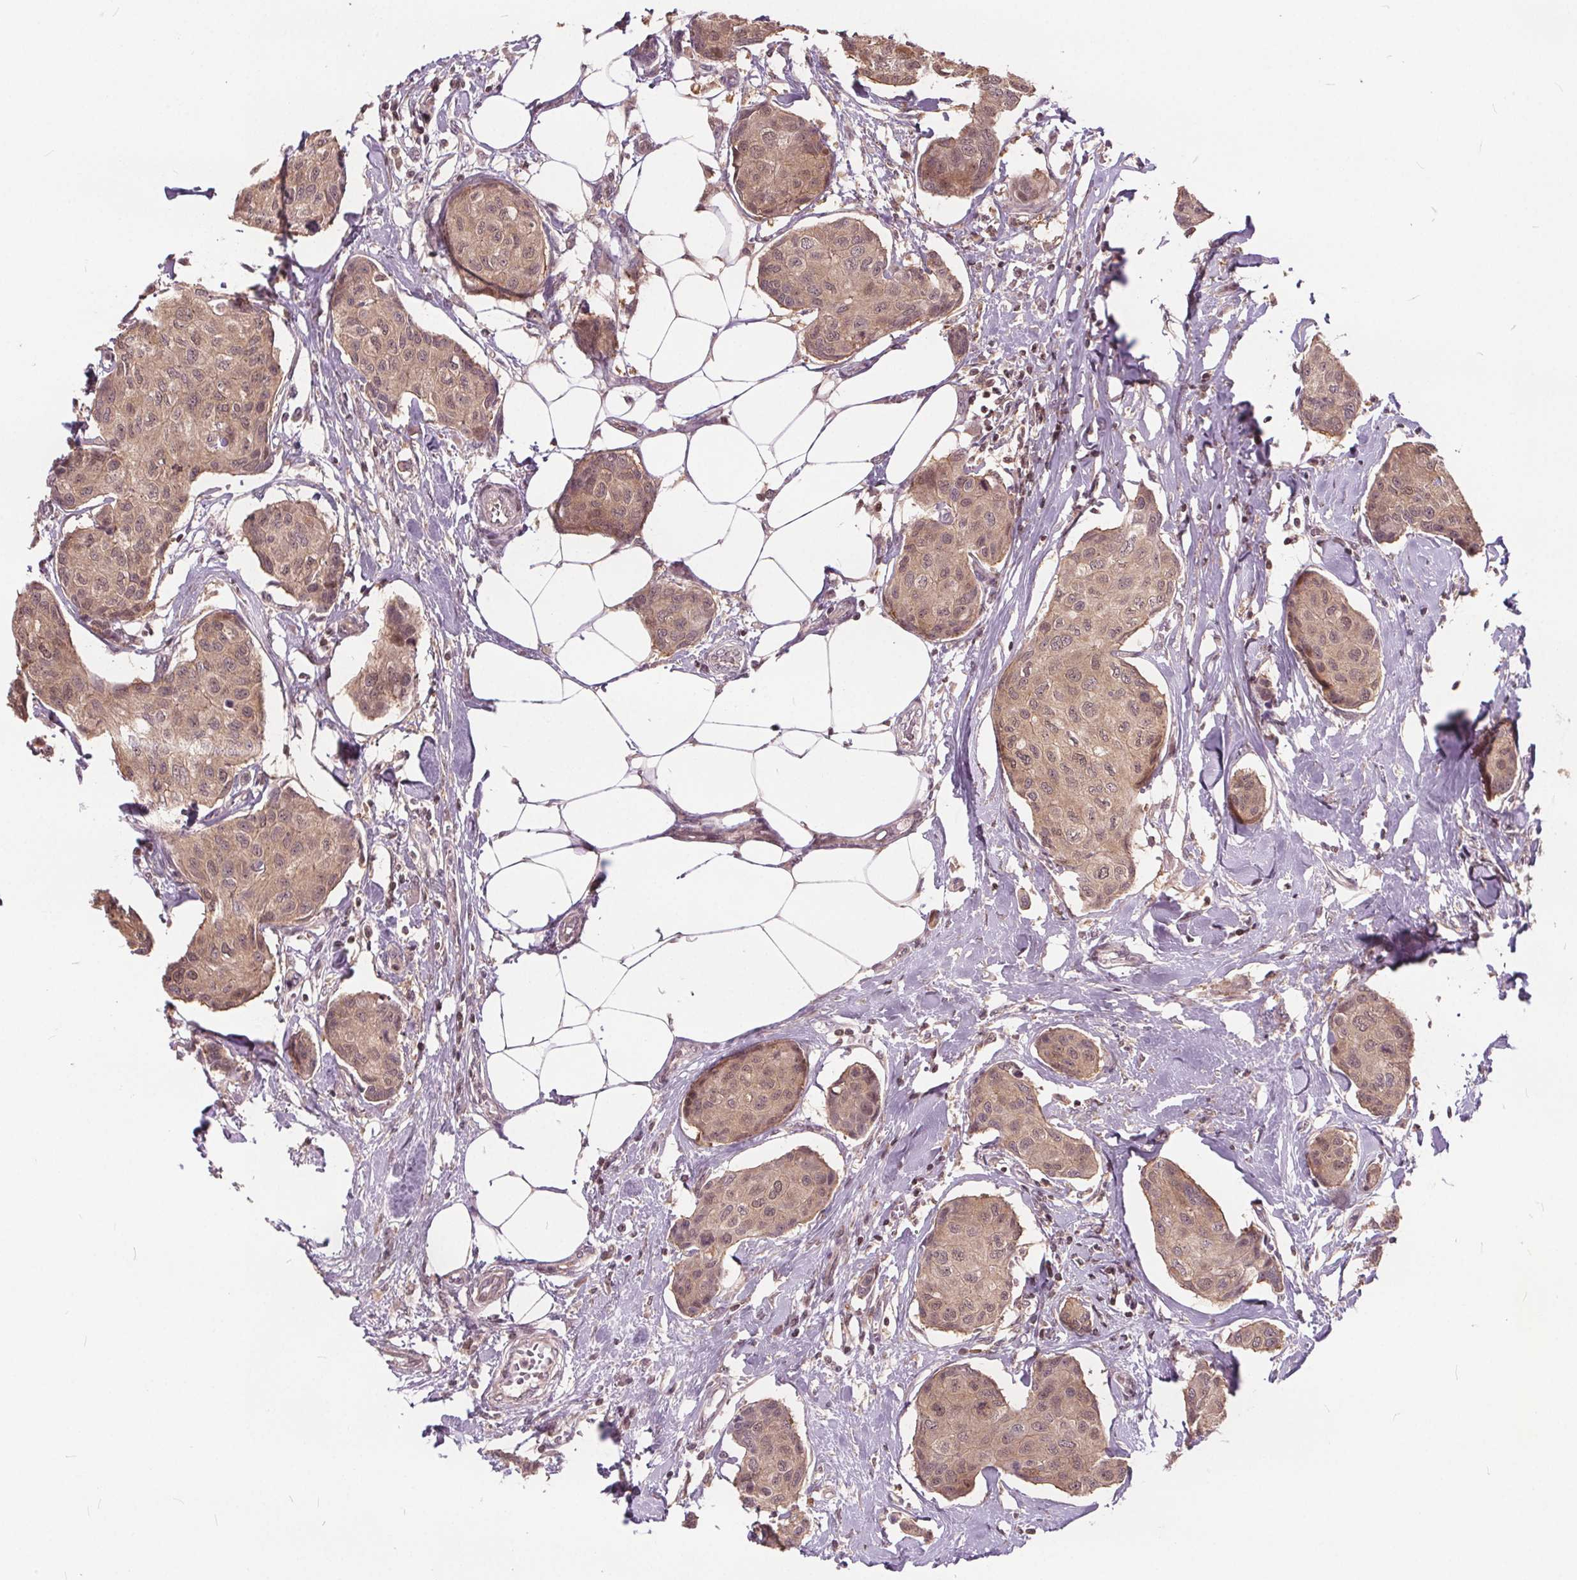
{"staining": {"intensity": "moderate", "quantity": ">75%", "location": "cytoplasmic/membranous"}, "tissue": "breast cancer", "cell_type": "Tumor cells", "image_type": "cancer", "snomed": [{"axis": "morphology", "description": "Duct carcinoma"}, {"axis": "topography", "description": "Breast"}], "caption": "Moderate cytoplasmic/membranous protein staining is appreciated in approximately >75% of tumor cells in breast invasive ductal carcinoma.", "gene": "HIF1AN", "patient": {"sex": "female", "age": 80}}